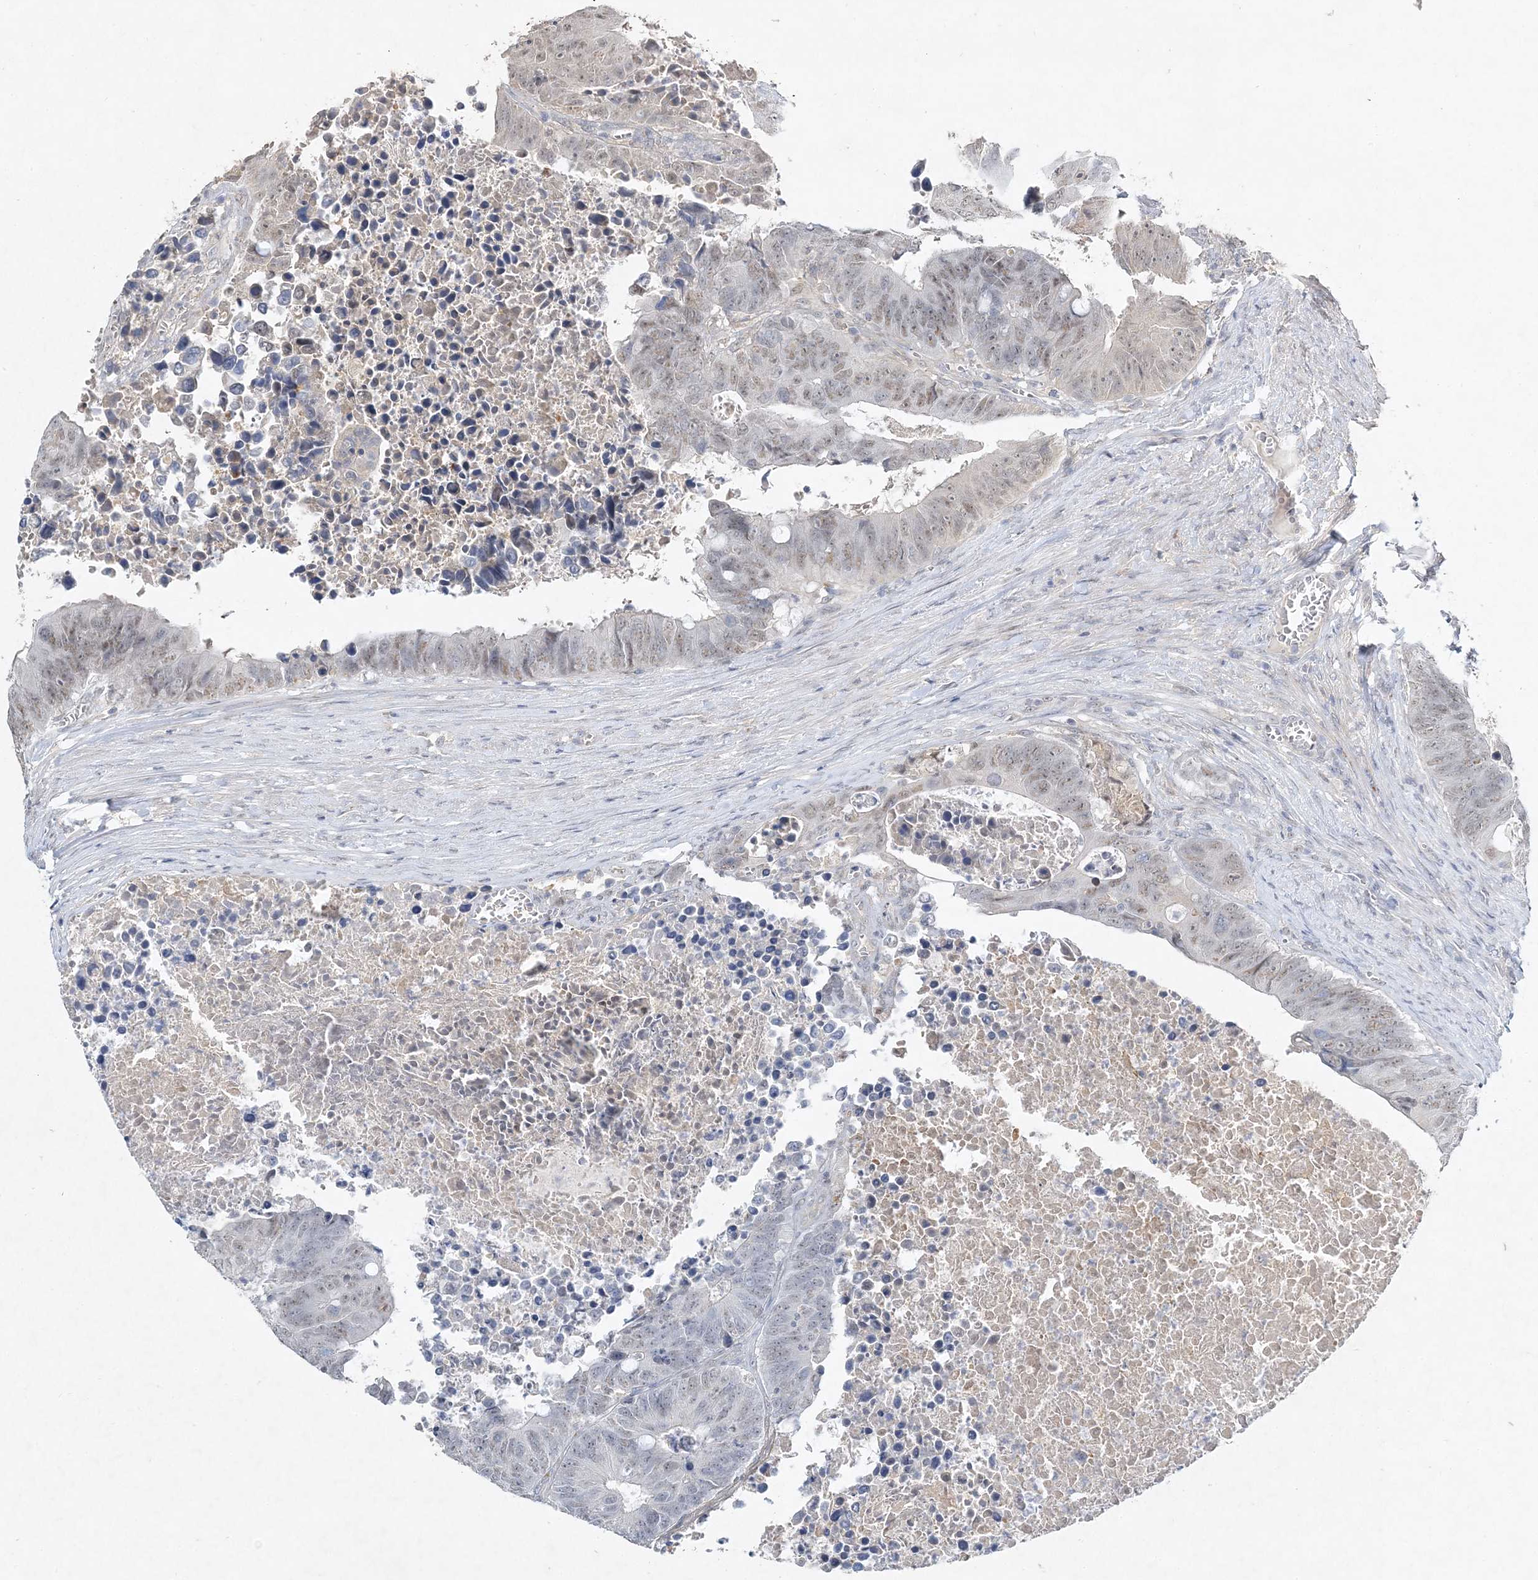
{"staining": {"intensity": "weak", "quantity": "25%-75%", "location": "nuclear"}, "tissue": "colorectal cancer", "cell_type": "Tumor cells", "image_type": "cancer", "snomed": [{"axis": "morphology", "description": "Adenocarcinoma, NOS"}, {"axis": "topography", "description": "Colon"}], "caption": "A micrograph of human colorectal cancer stained for a protein exhibits weak nuclear brown staining in tumor cells. The staining is performed using DAB (3,3'-diaminobenzidine) brown chromogen to label protein expression. The nuclei are counter-stained blue using hematoxylin.", "gene": "MAT2B", "patient": {"sex": "male", "age": 87}}